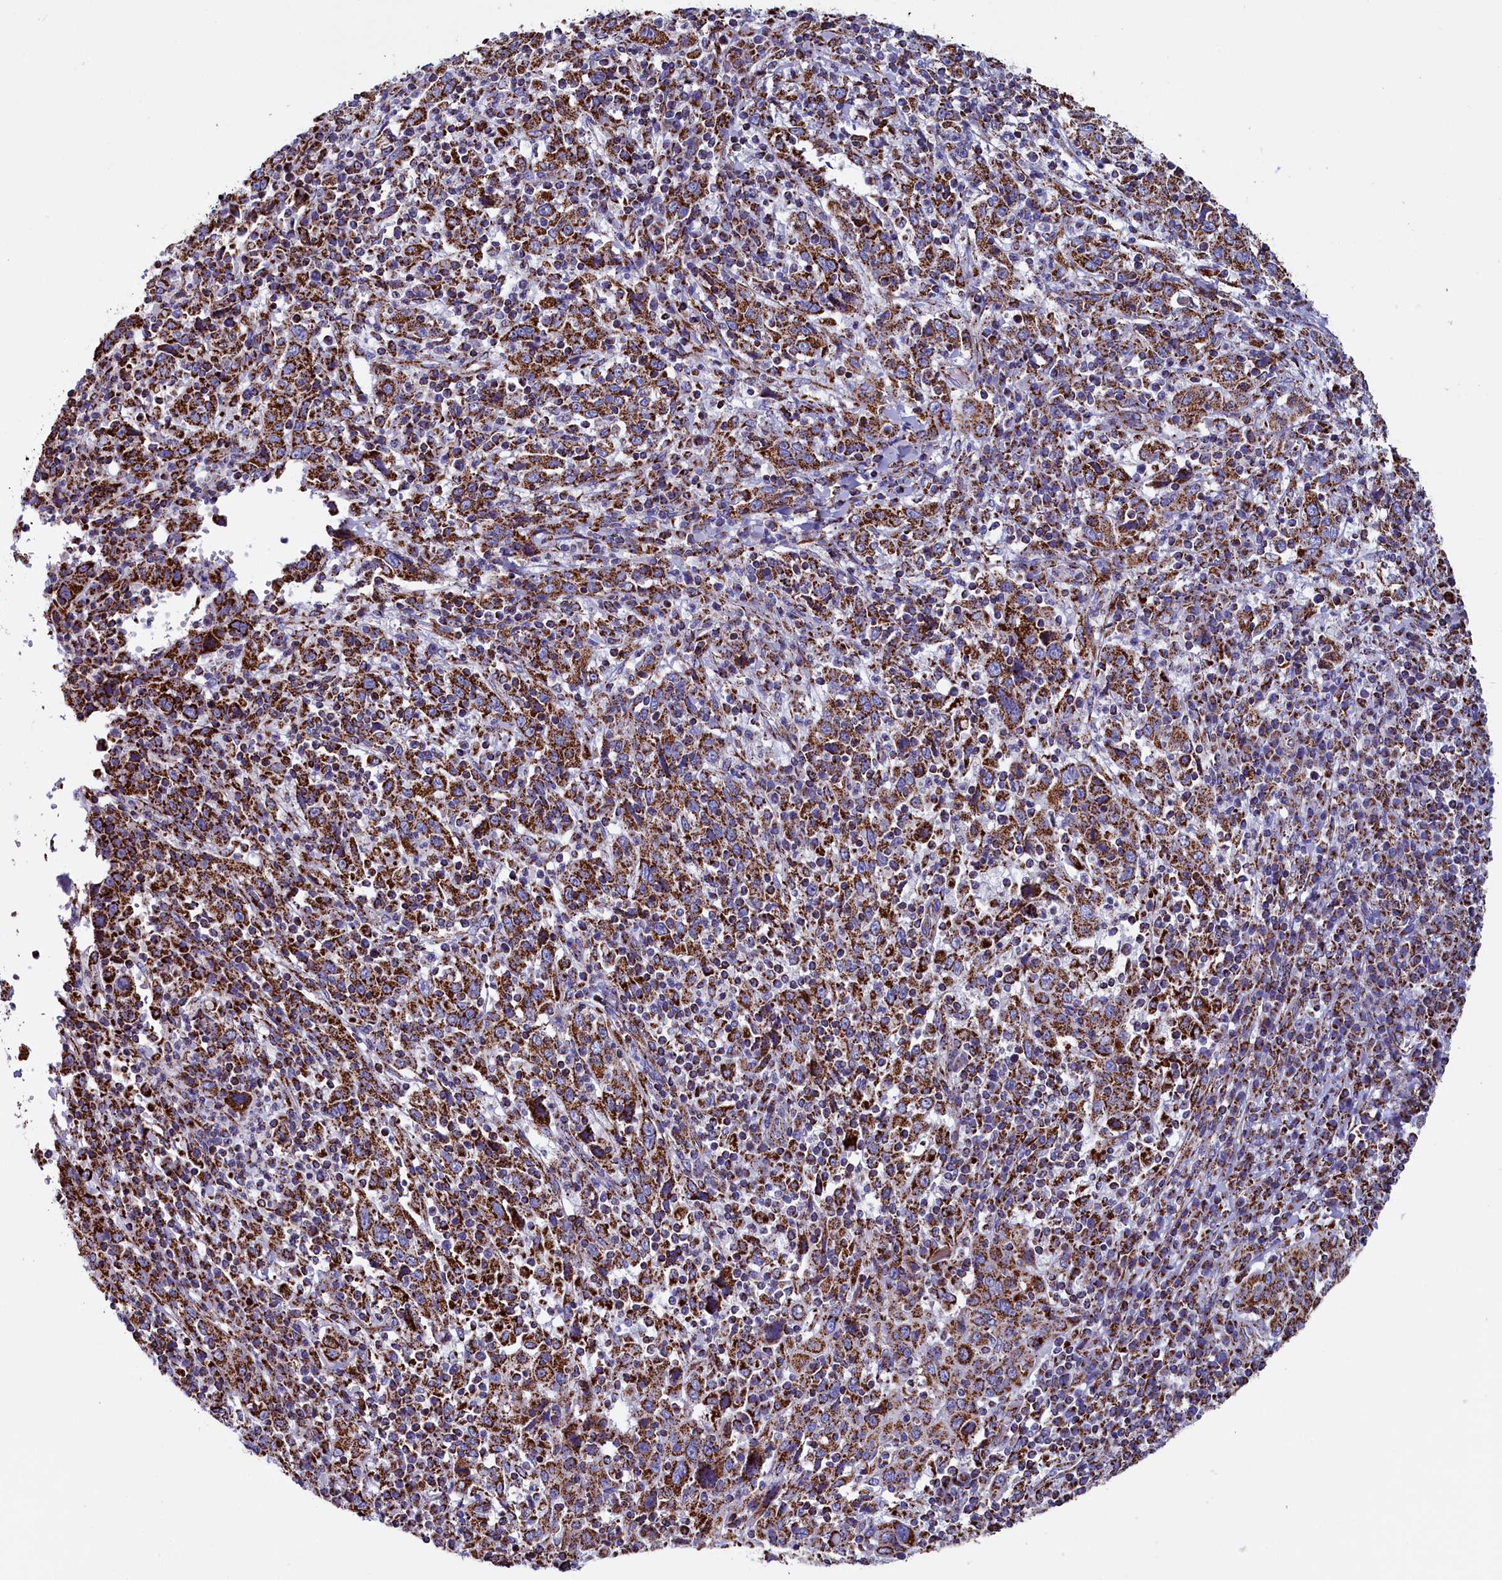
{"staining": {"intensity": "strong", "quantity": ">75%", "location": "cytoplasmic/membranous"}, "tissue": "cervical cancer", "cell_type": "Tumor cells", "image_type": "cancer", "snomed": [{"axis": "morphology", "description": "Squamous cell carcinoma, NOS"}, {"axis": "topography", "description": "Cervix"}], "caption": "Immunohistochemistry of cervical squamous cell carcinoma reveals high levels of strong cytoplasmic/membranous staining in about >75% of tumor cells.", "gene": "SLC39A3", "patient": {"sex": "female", "age": 46}}